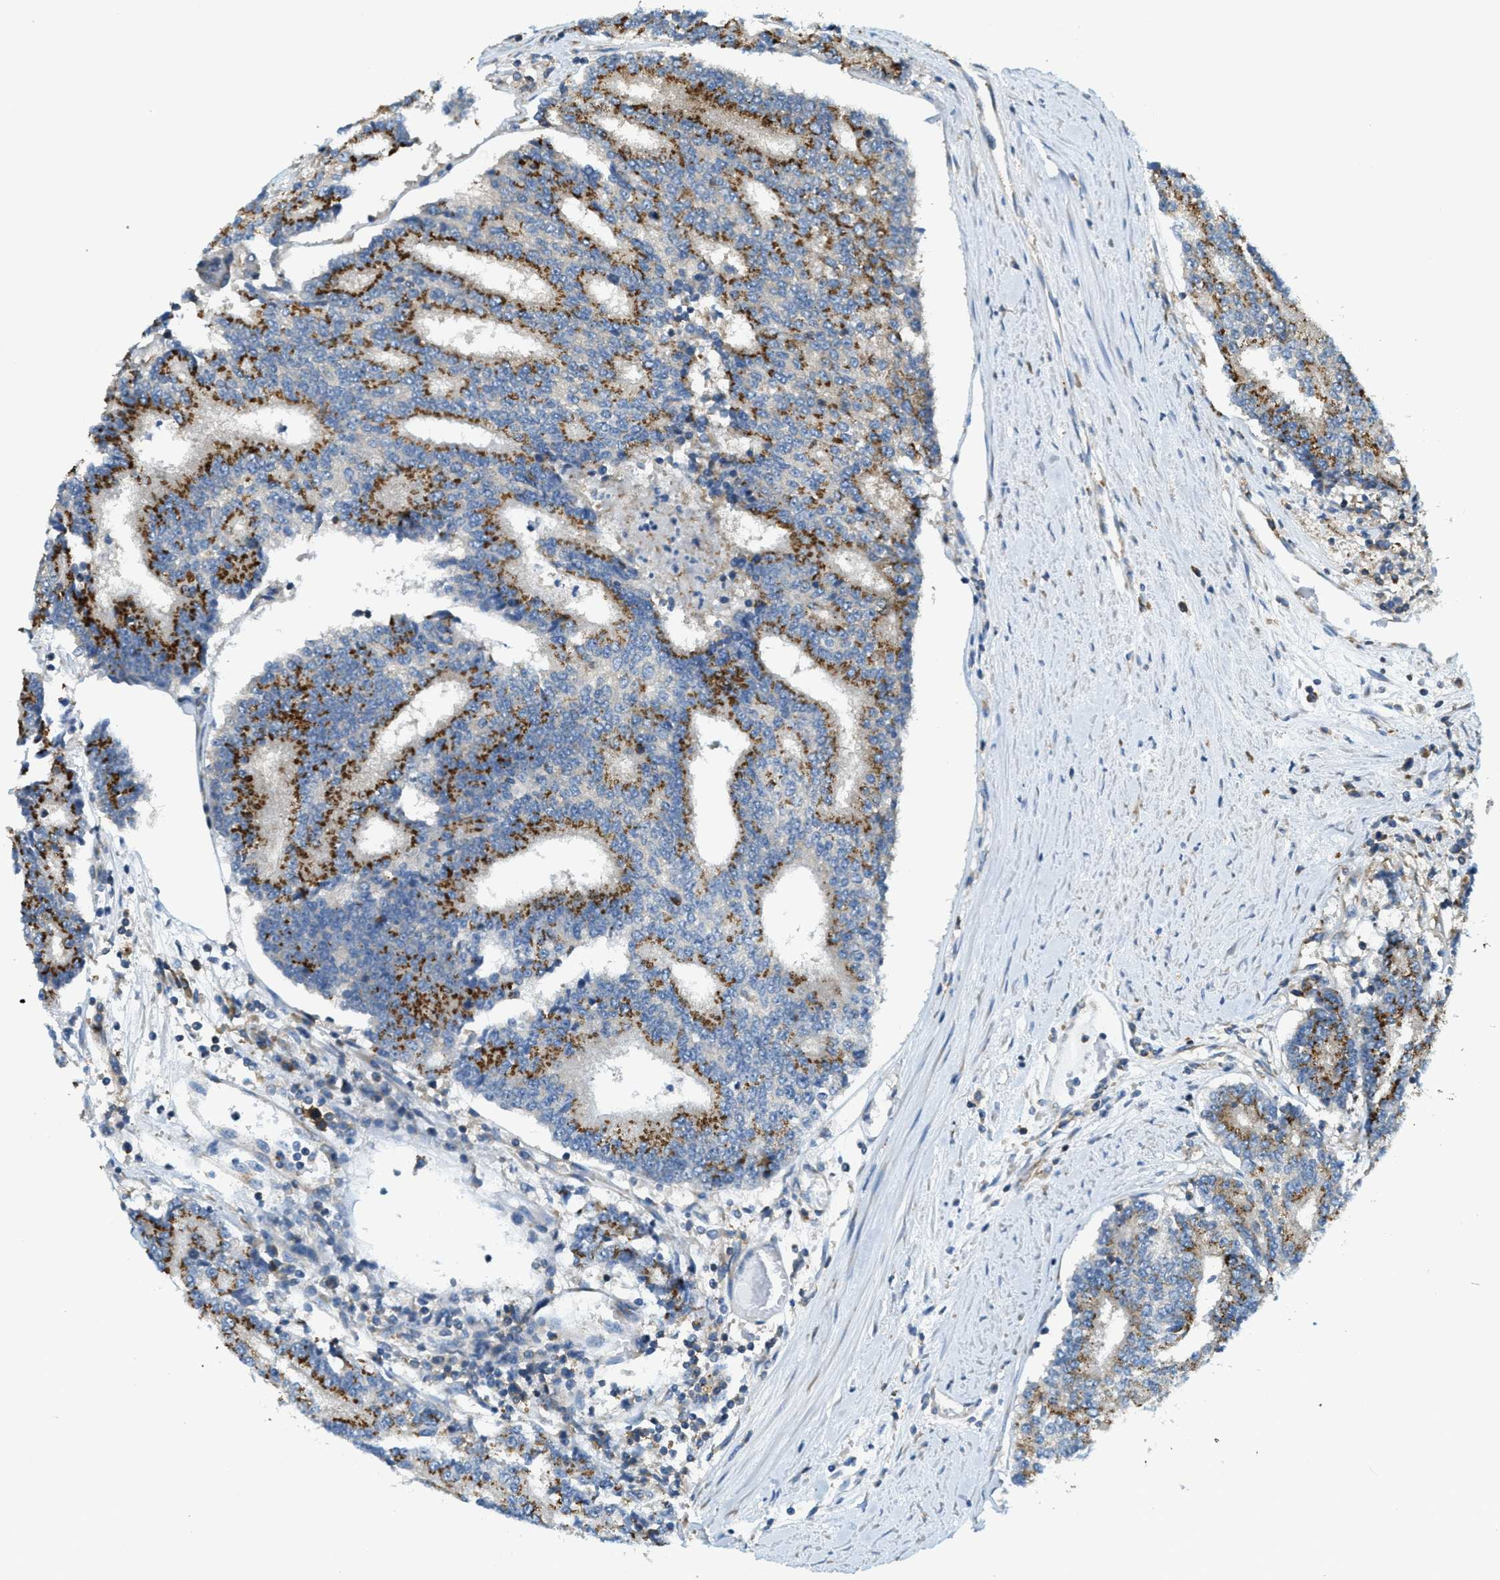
{"staining": {"intensity": "strong", "quantity": "25%-75%", "location": "cytoplasmic/membranous"}, "tissue": "prostate cancer", "cell_type": "Tumor cells", "image_type": "cancer", "snomed": [{"axis": "morphology", "description": "Normal tissue, NOS"}, {"axis": "morphology", "description": "Adenocarcinoma, High grade"}, {"axis": "topography", "description": "Prostate"}, {"axis": "topography", "description": "Seminal veicle"}], "caption": "This histopathology image displays IHC staining of adenocarcinoma (high-grade) (prostate), with high strong cytoplasmic/membranous positivity in about 25%-75% of tumor cells.", "gene": "ABCF1", "patient": {"sex": "male", "age": 55}}